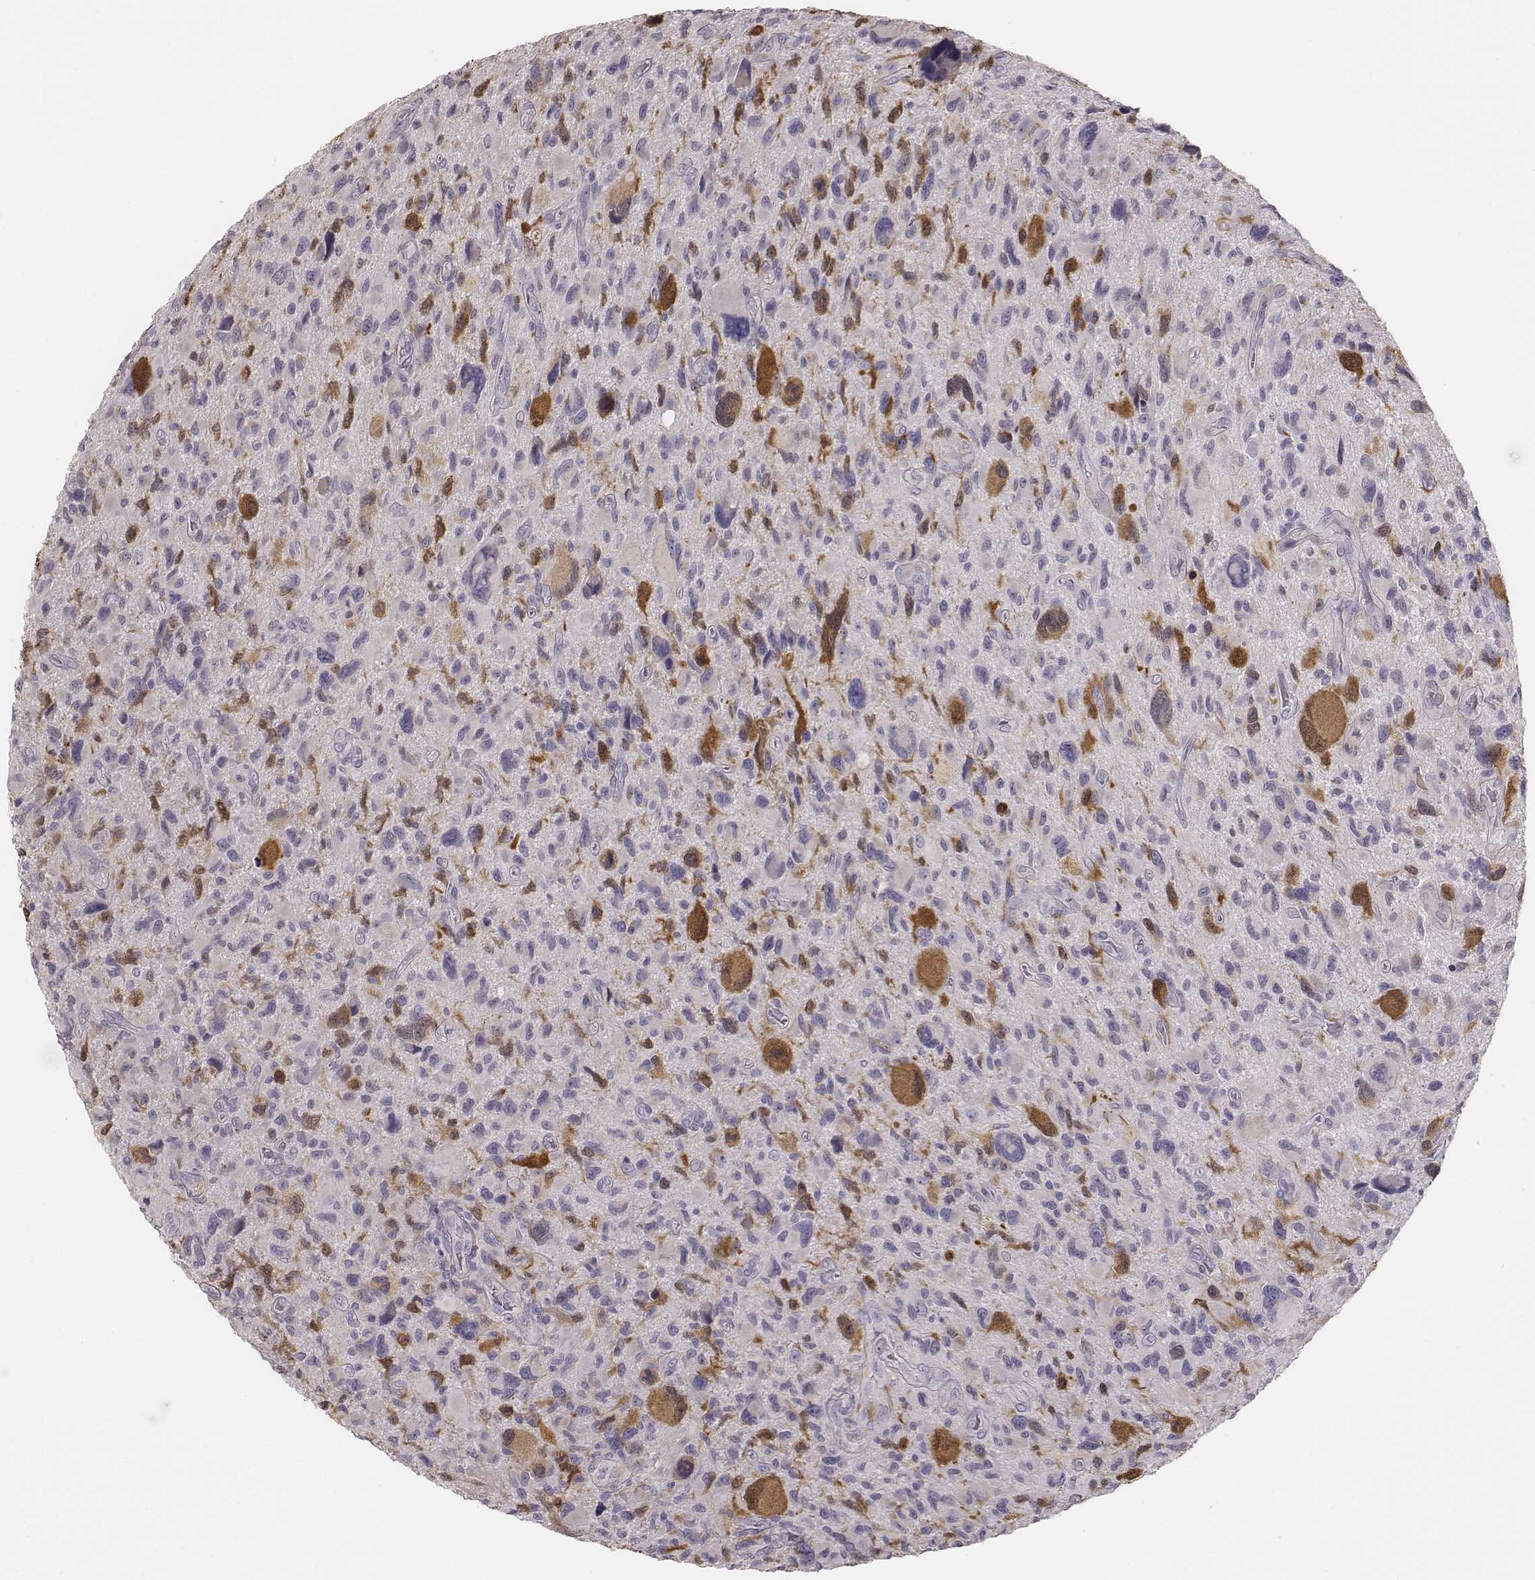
{"staining": {"intensity": "negative", "quantity": "none", "location": "none"}, "tissue": "glioma", "cell_type": "Tumor cells", "image_type": "cancer", "snomed": [{"axis": "morphology", "description": "Glioma, malignant, NOS"}, {"axis": "morphology", "description": "Glioma, malignant, High grade"}, {"axis": "topography", "description": "Brain"}], "caption": "Micrograph shows no protein staining in tumor cells of glioma tissue. (DAB immunohistochemistry (IHC), high magnification).", "gene": "PBK", "patient": {"sex": "female", "age": 71}}